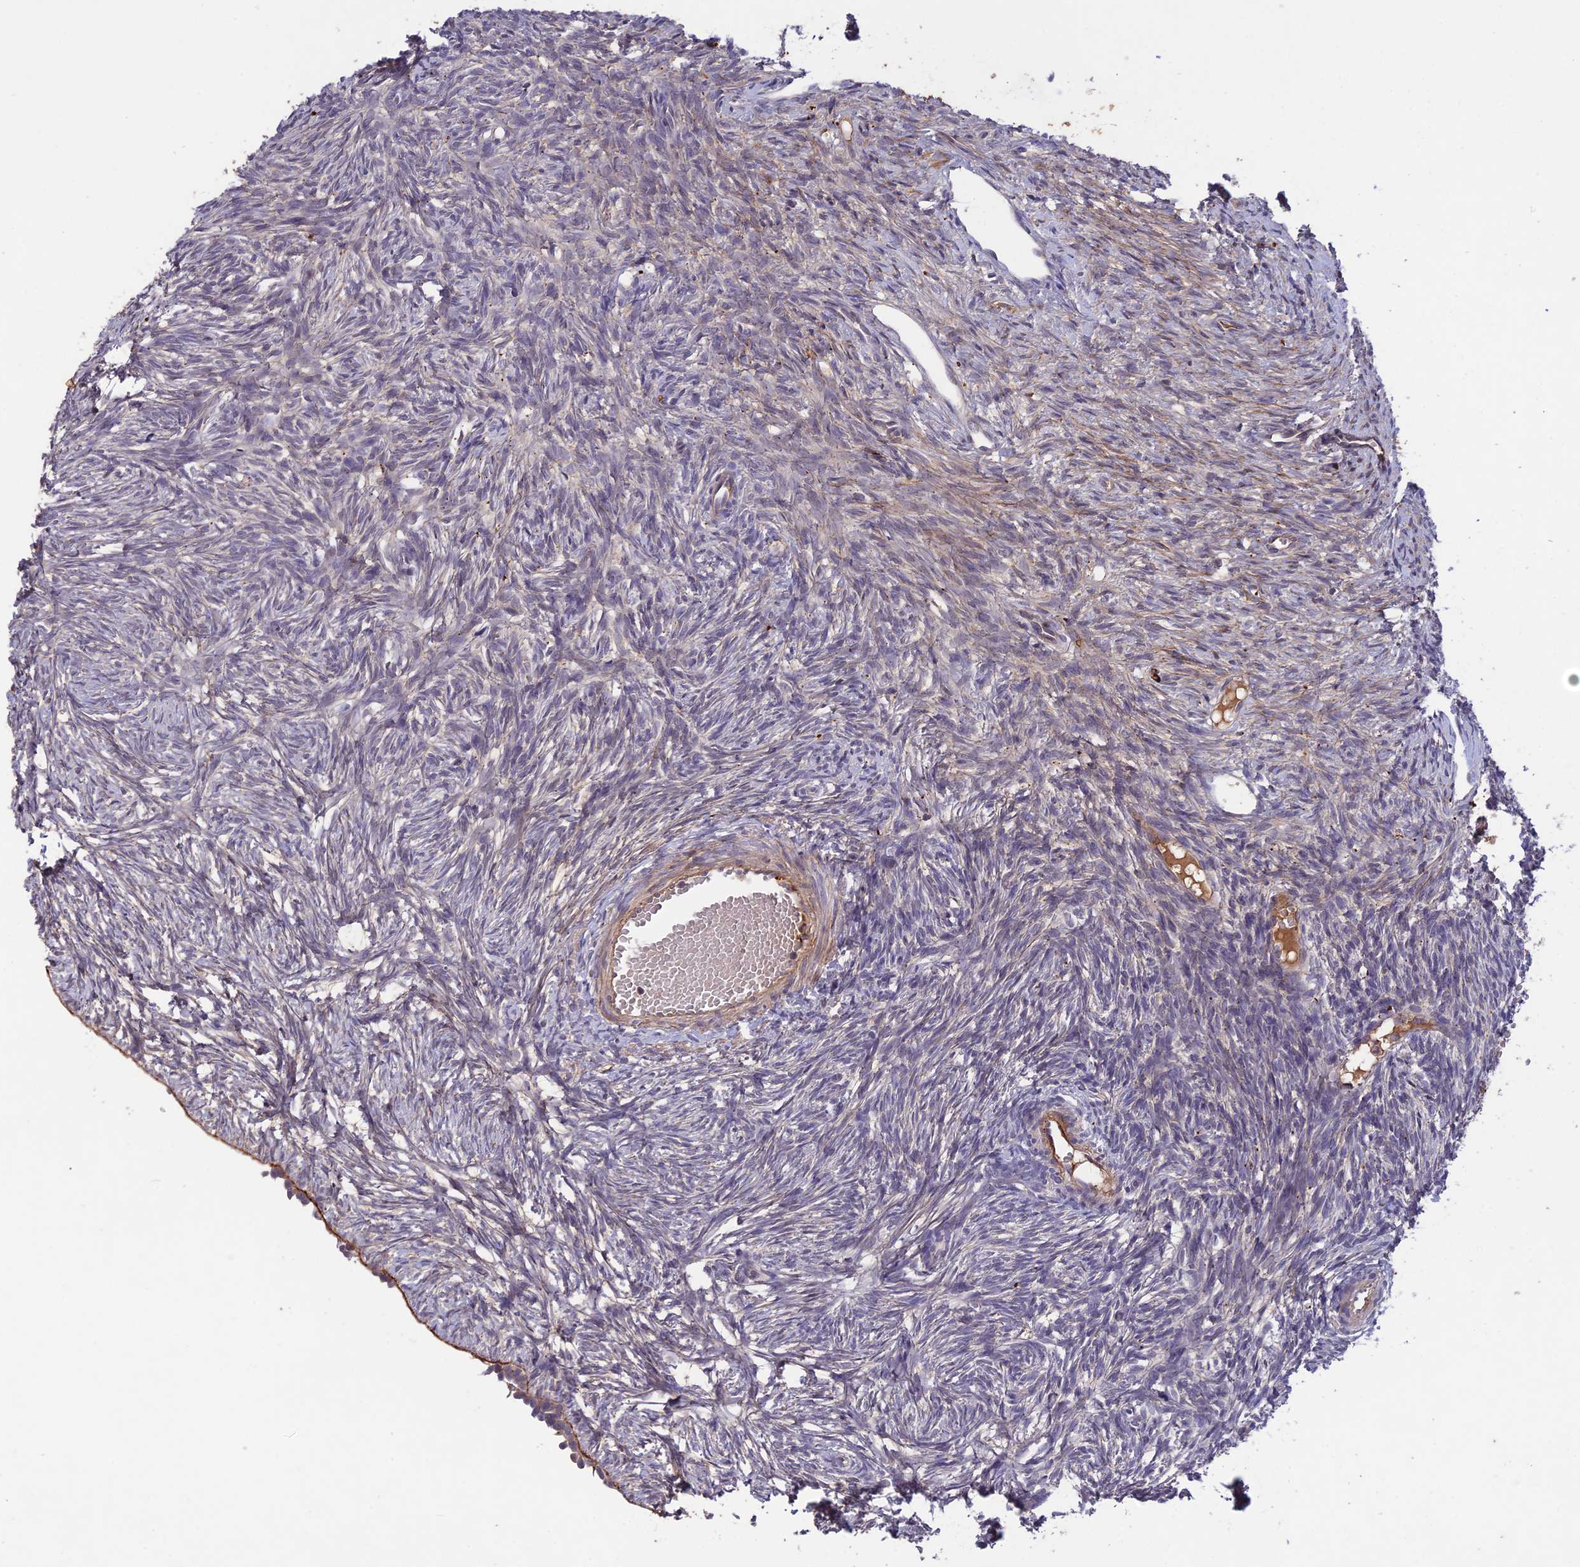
{"staining": {"intensity": "weak", "quantity": "<25%", "location": "cytoplasmic/membranous"}, "tissue": "ovary", "cell_type": "Follicle cells", "image_type": "normal", "snomed": [{"axis": "morphology", "description": "Normal tissue, NOS"}, {"axis": "topography", "description": "Ovary"}], "caption": "IHC photomicrograph of normal ovary: ovary stained with DAB exhibits no significant protein positivity in follicle cells. (Stains: DAB (3,3'-diaminobenzidine) IHC with hematoxylin counter stain, Microscopy: brightfield microscopy at high magnification).", "gene": "ADO", "patient": {"sex": "female", "age": 51}}